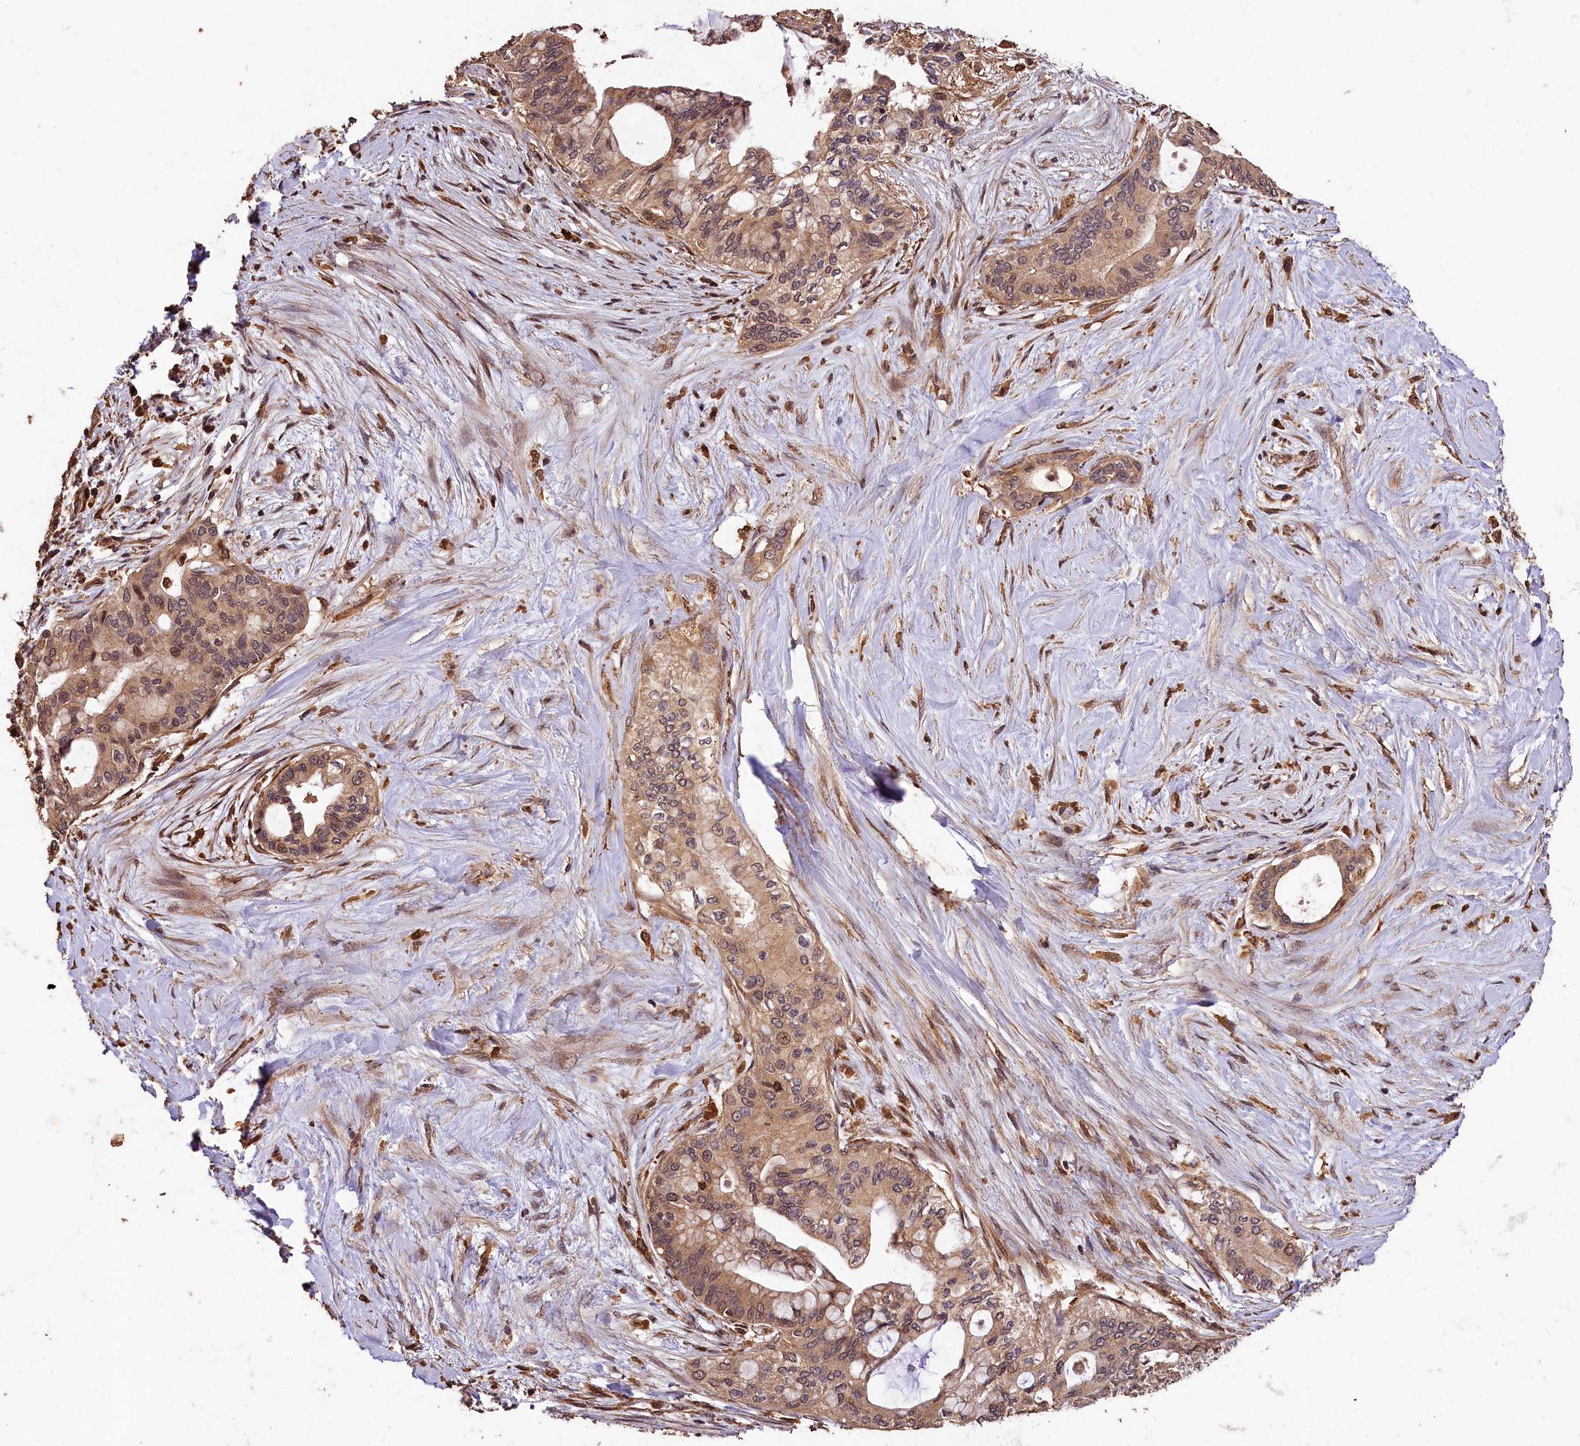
{"staining": {"intensity": "weak", "quantity": ">75%", "location": "cytoplasmic/membranous,nuclear"}, "tissue": "pancreatic cancer", "cell_type": "Tumor cells", "image_type": "cancer", "snomed": [{"axis": "morphology", "description": "Adenocarcinoma, NOS"}, {"axis": "topography", "description": "Pancreas"}], "caption": "Immunohistochemical staining of human adenocarcinoma (pancreatic) shows weak cytoplasmic/membranous and nuclear protein positivity in approximately >75% of tumor cells. (DAB IHC, brown staining for protein, blue staining for nuclei).", "gene": "KPTN", "patient": {"sex": "male", "age": 46}}